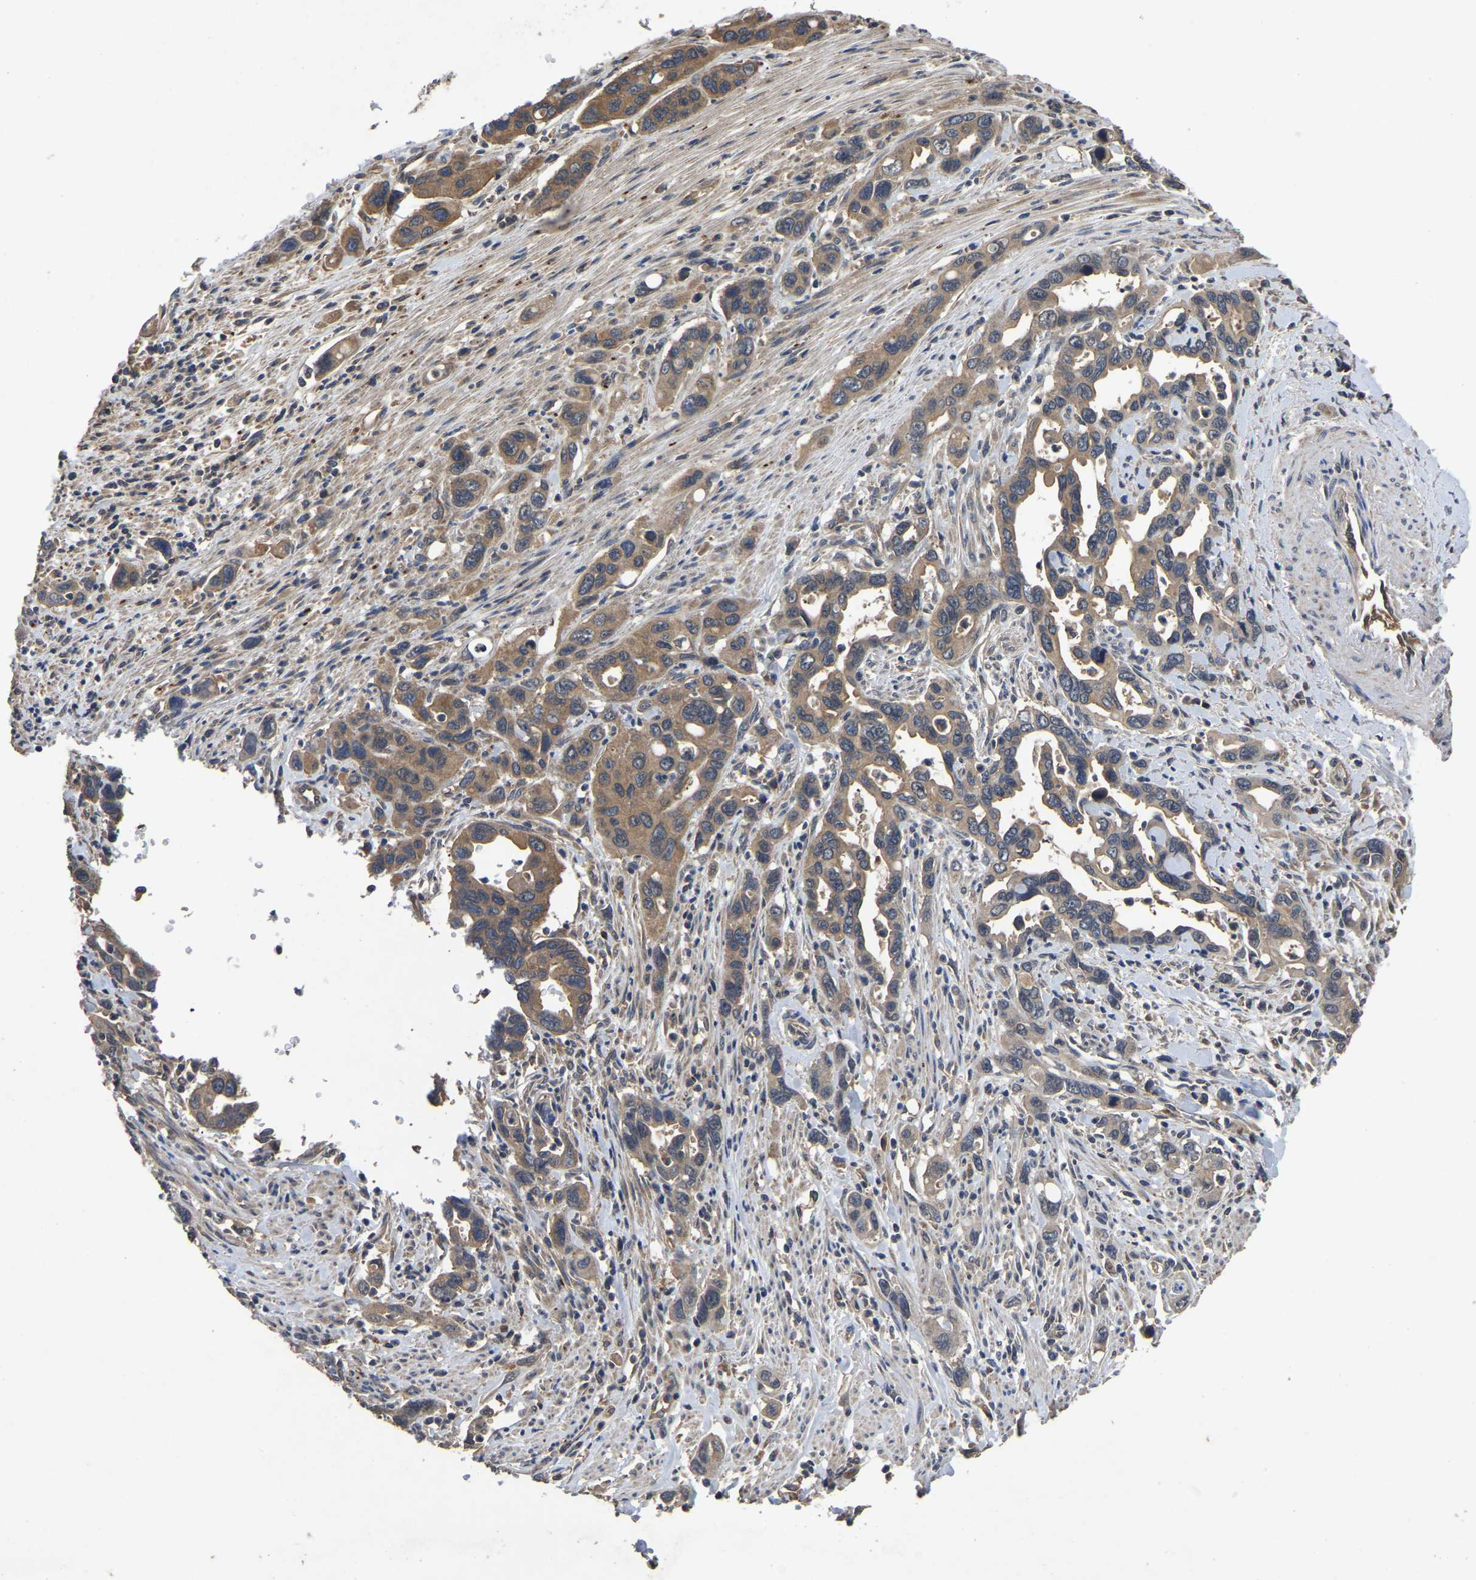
{"staining": {"intensity": "moderate", "quantity": ">75%", "location": "cytoplasmic/membranous"}, "tissue": "pancreatic cancer", "cell_type": "Tumor cells", "image_type": "cancer", "snomed": [{"axis": "morphology", "description": "Adenocarcinoma, NOS"}, {"axis": "topography", "description": "Pancreas"}], "caption": "DAB immunohistochemical staining of human pancreatic adenocarcinoma exhibits moderate cytoplasmic/membranous protein positivity in approximately >75% of tumor cells.", "gene": "CRYZL1", "patient": {"sex": "female", "age": 70}}